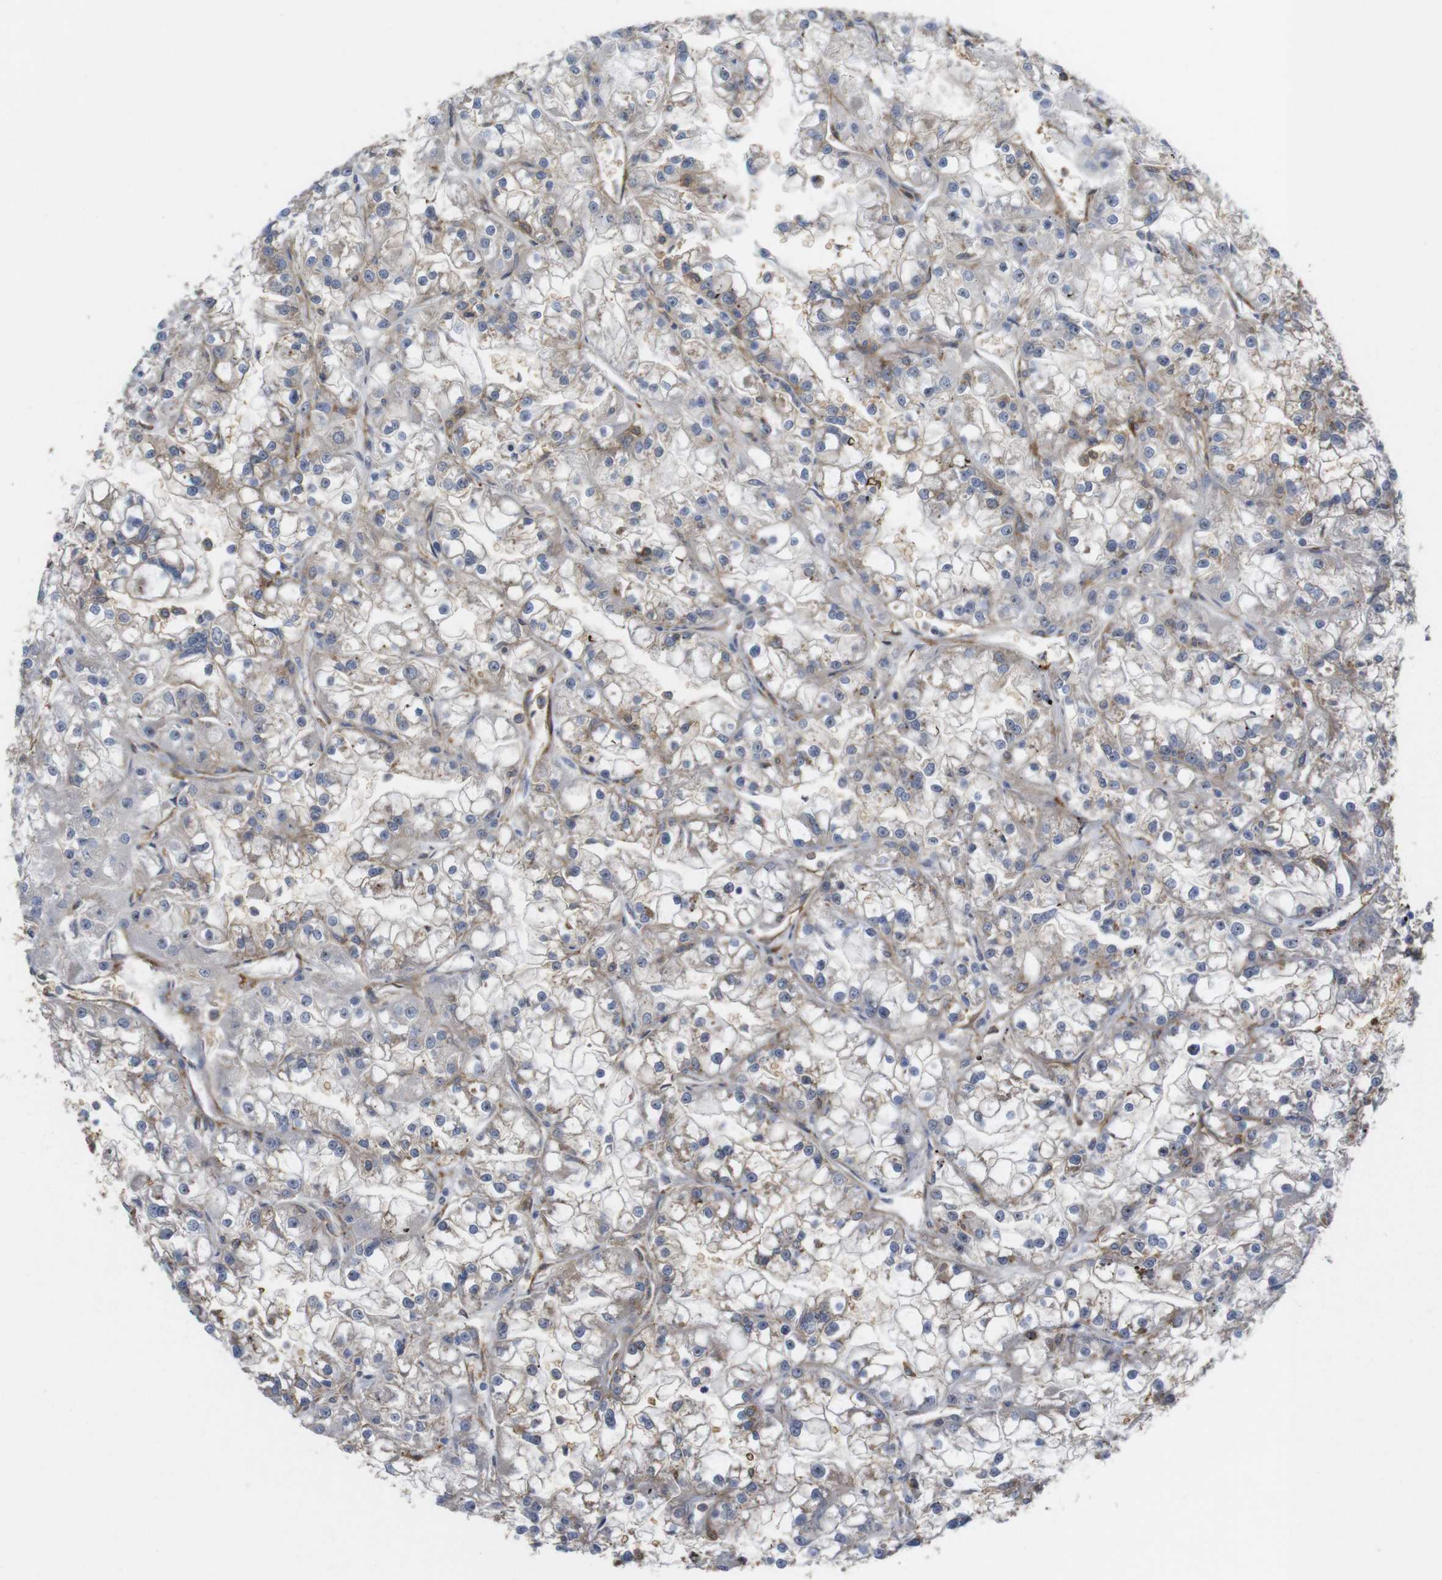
{"staining": {"intensity": "negative", "quantity": "none", "location": "none"}, "tissue": "renal cancer", "cell_type": "Tumor cells", "image_type": "cancer", "snomed": [{"axis": "morphology", "description": "Adenocarcinoma, NOS"}, {"axis": "topography", "description": "Kidney"}], "caption": "Tumor cells show no significant positivity in renal cancer (adenocarcinoma).", "gene": "CYBRD1", "patient": {"sex": "female", "age": 52}}